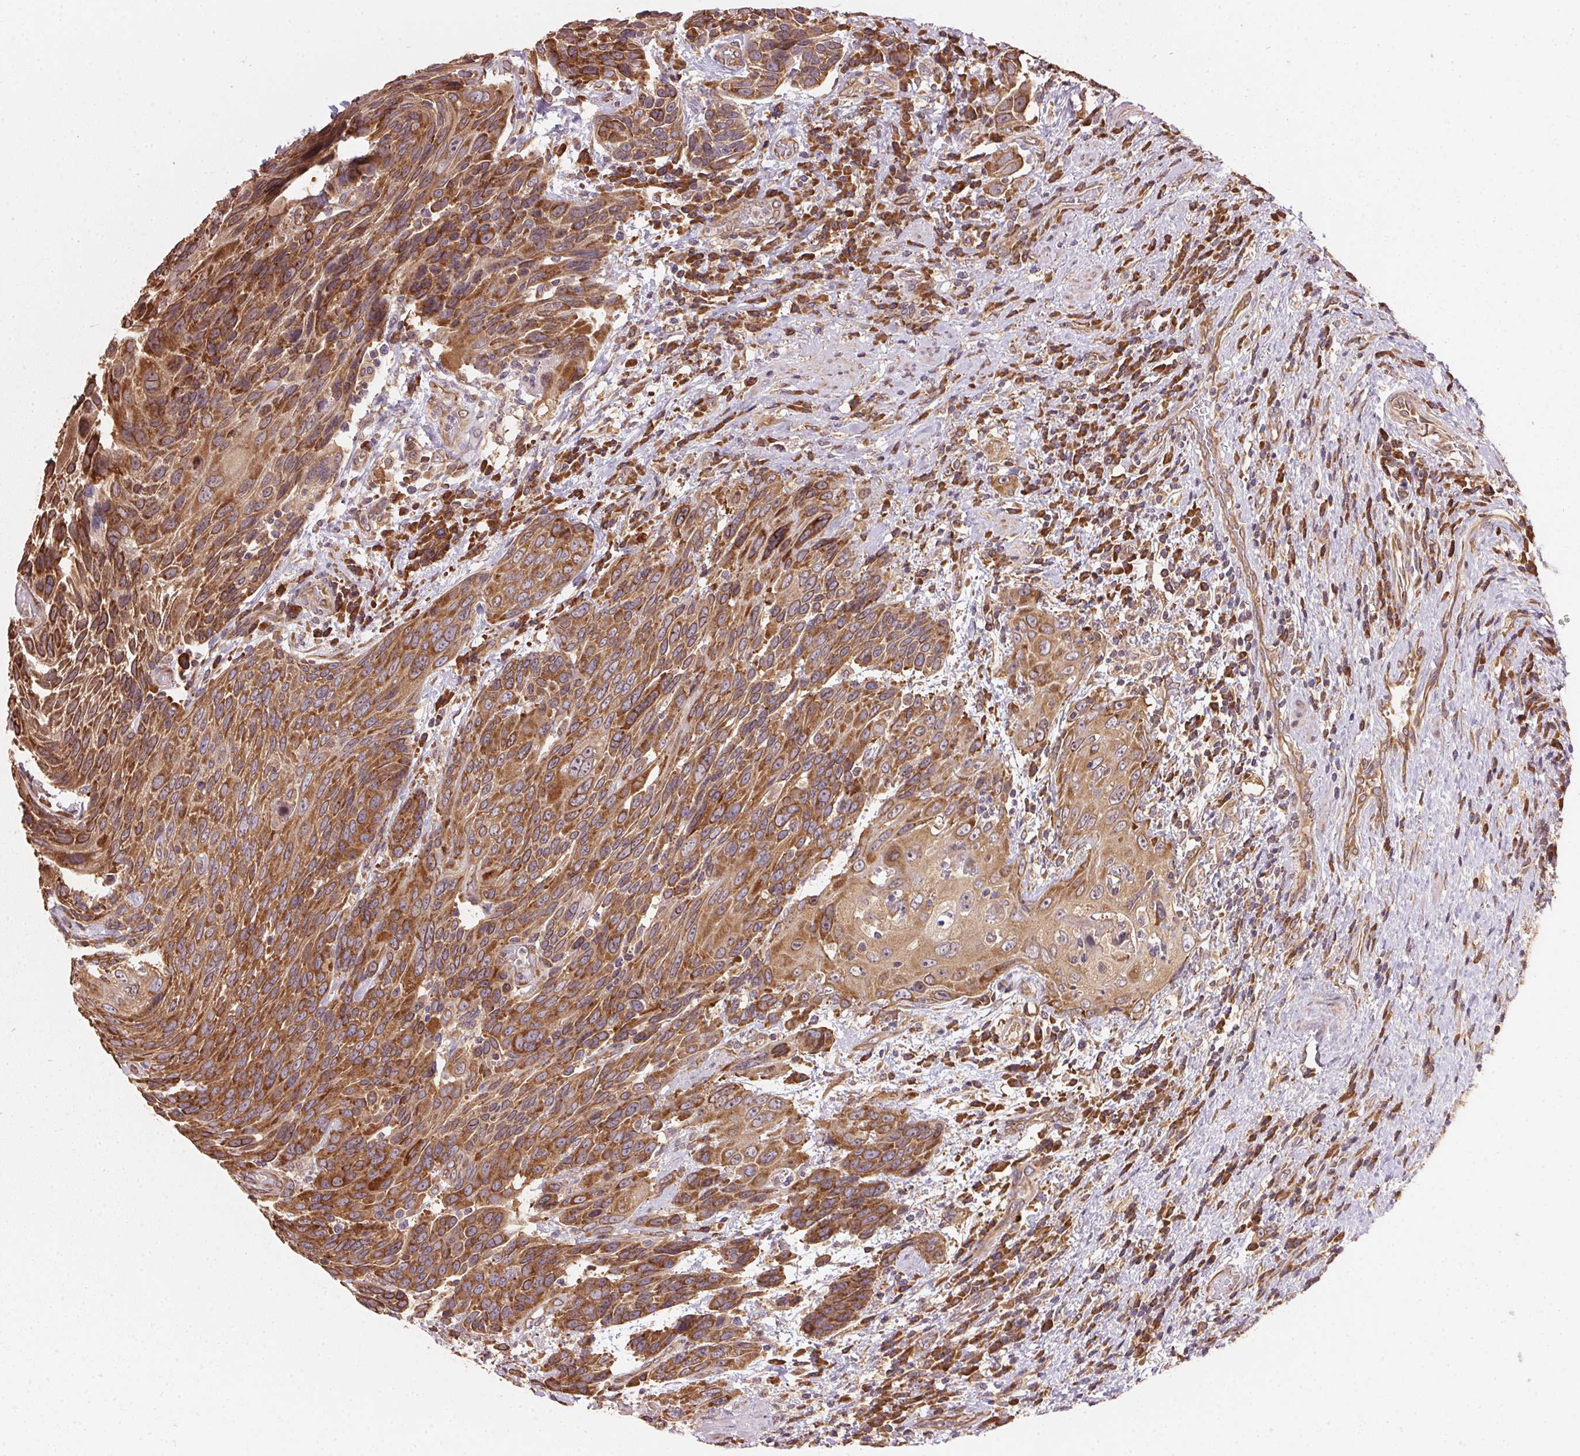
{"staining": {"intensity": "strong", "quantity": ">75%", "location": "cytoplasmic/membranous"}, "tissue": "urothelial cancer", "cell_type": "Tumor cells", "image_type": "cancer", "snomed": [{"axis": "morphology", "description": "Urothelial carcinoma, High grade"}, {"axis": "topography", "description": "Urinary bladder"}], "caption": "Human urothelial carcinoma (high-grade) stained with a protein marker reveals strong staining in tumor cells.", "gene": "EIF2S1", "patient": {"sex": "female", "age": 70}}